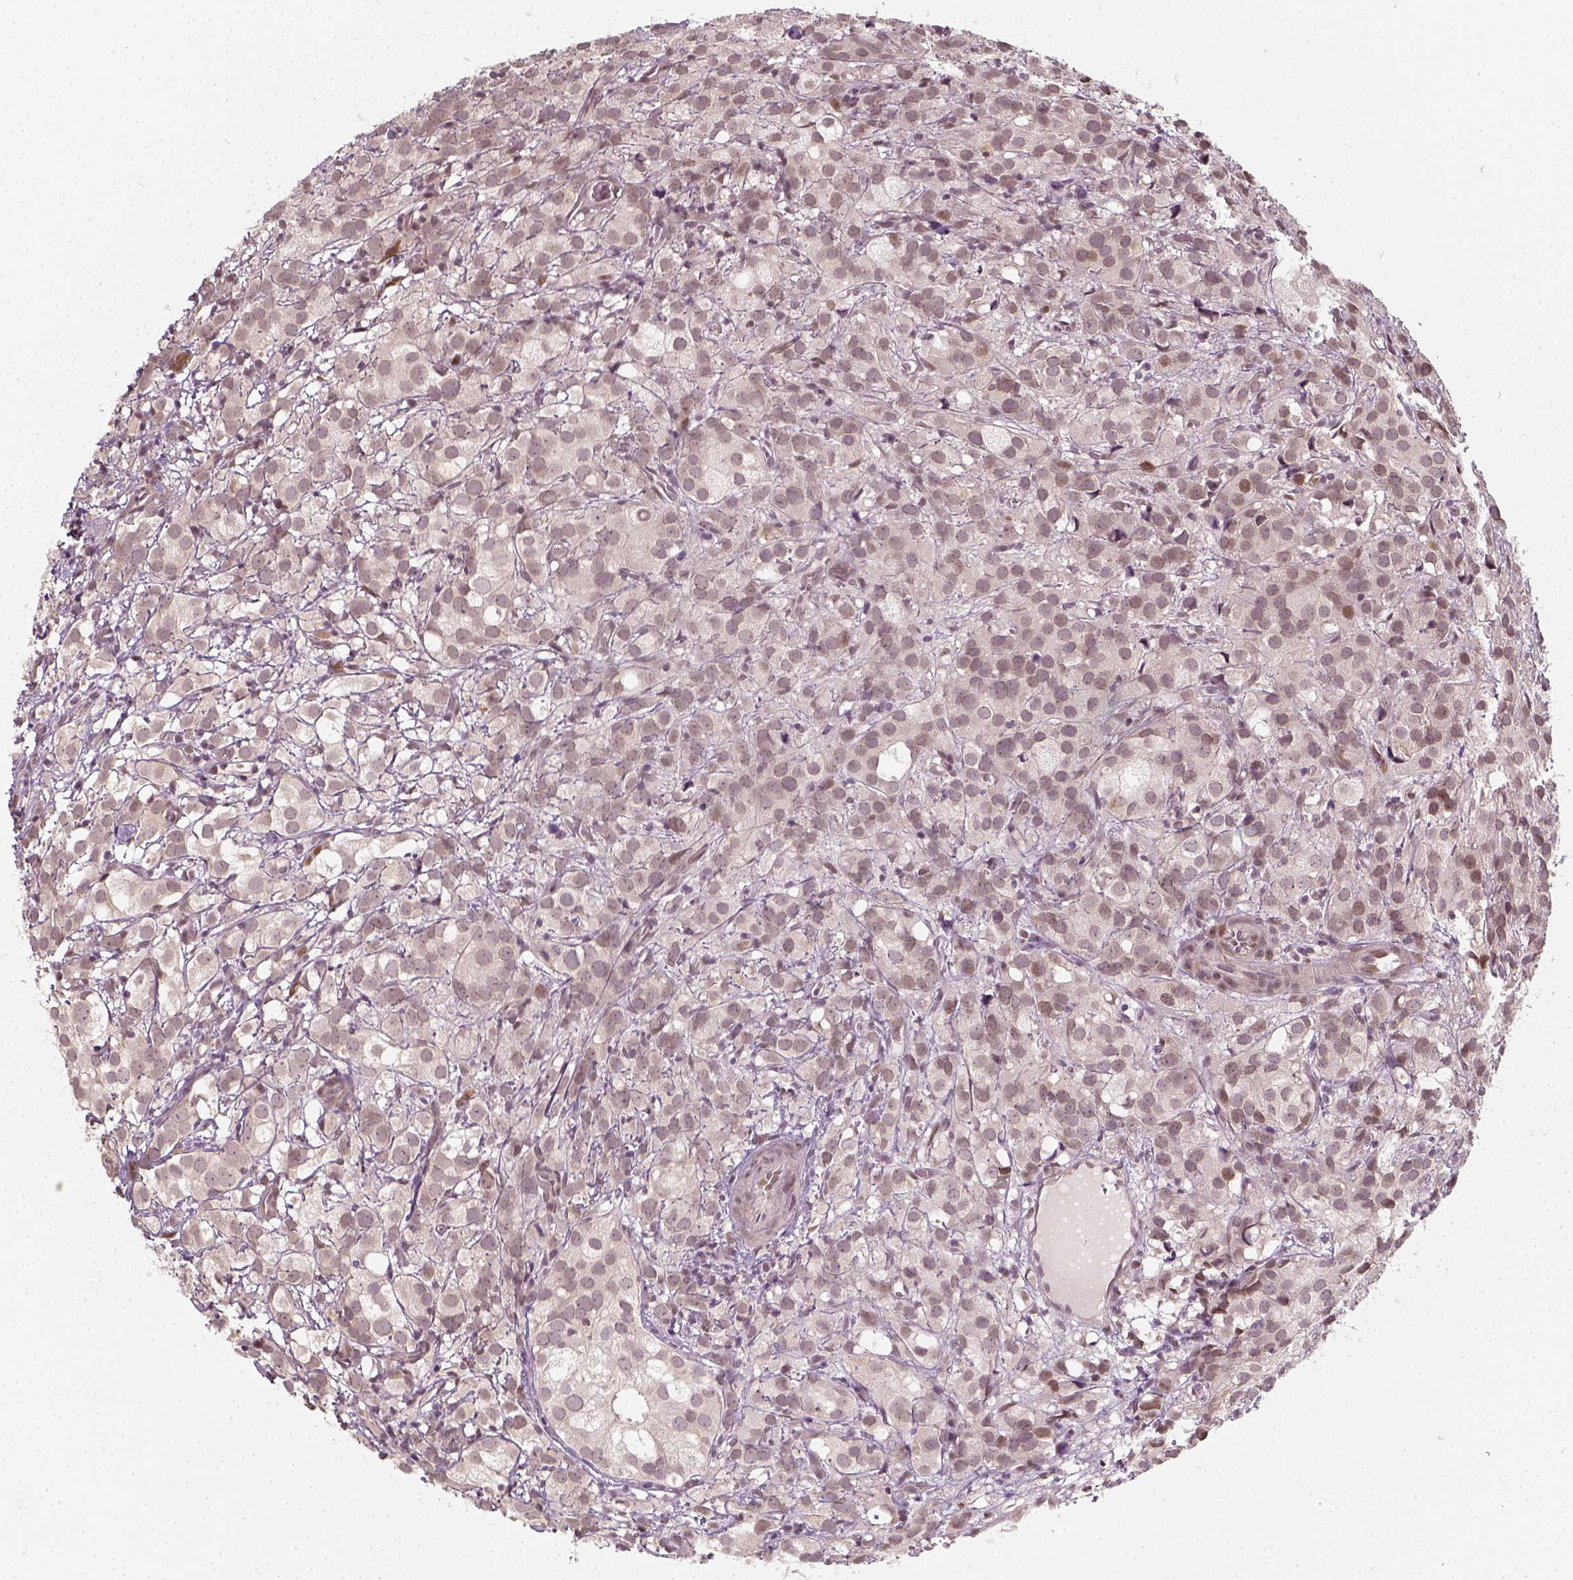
{"staining": {"intensity": "negative", "quantity": "none", "location": "none"}, "tissue": "prostate cancer", "cell_type": "Tumor cells", "image_type": "cancer", "snomed": [{"axis": "morphology", "description": "Adenocarcinoma, High grade"}, {"axis": "topography", "description": "Prostate"}], "caption": "High magnification brightfield microscopy of high-grade adenocarcinoma (prostate) stained with DAB (3,3'-diaminobenzidine) (brown) and counterstained with hematoxylin (blue): tumor cells show no significant expression.", "gene": "ZMAT3", "patient": {"sex": "male", "age": 86}}